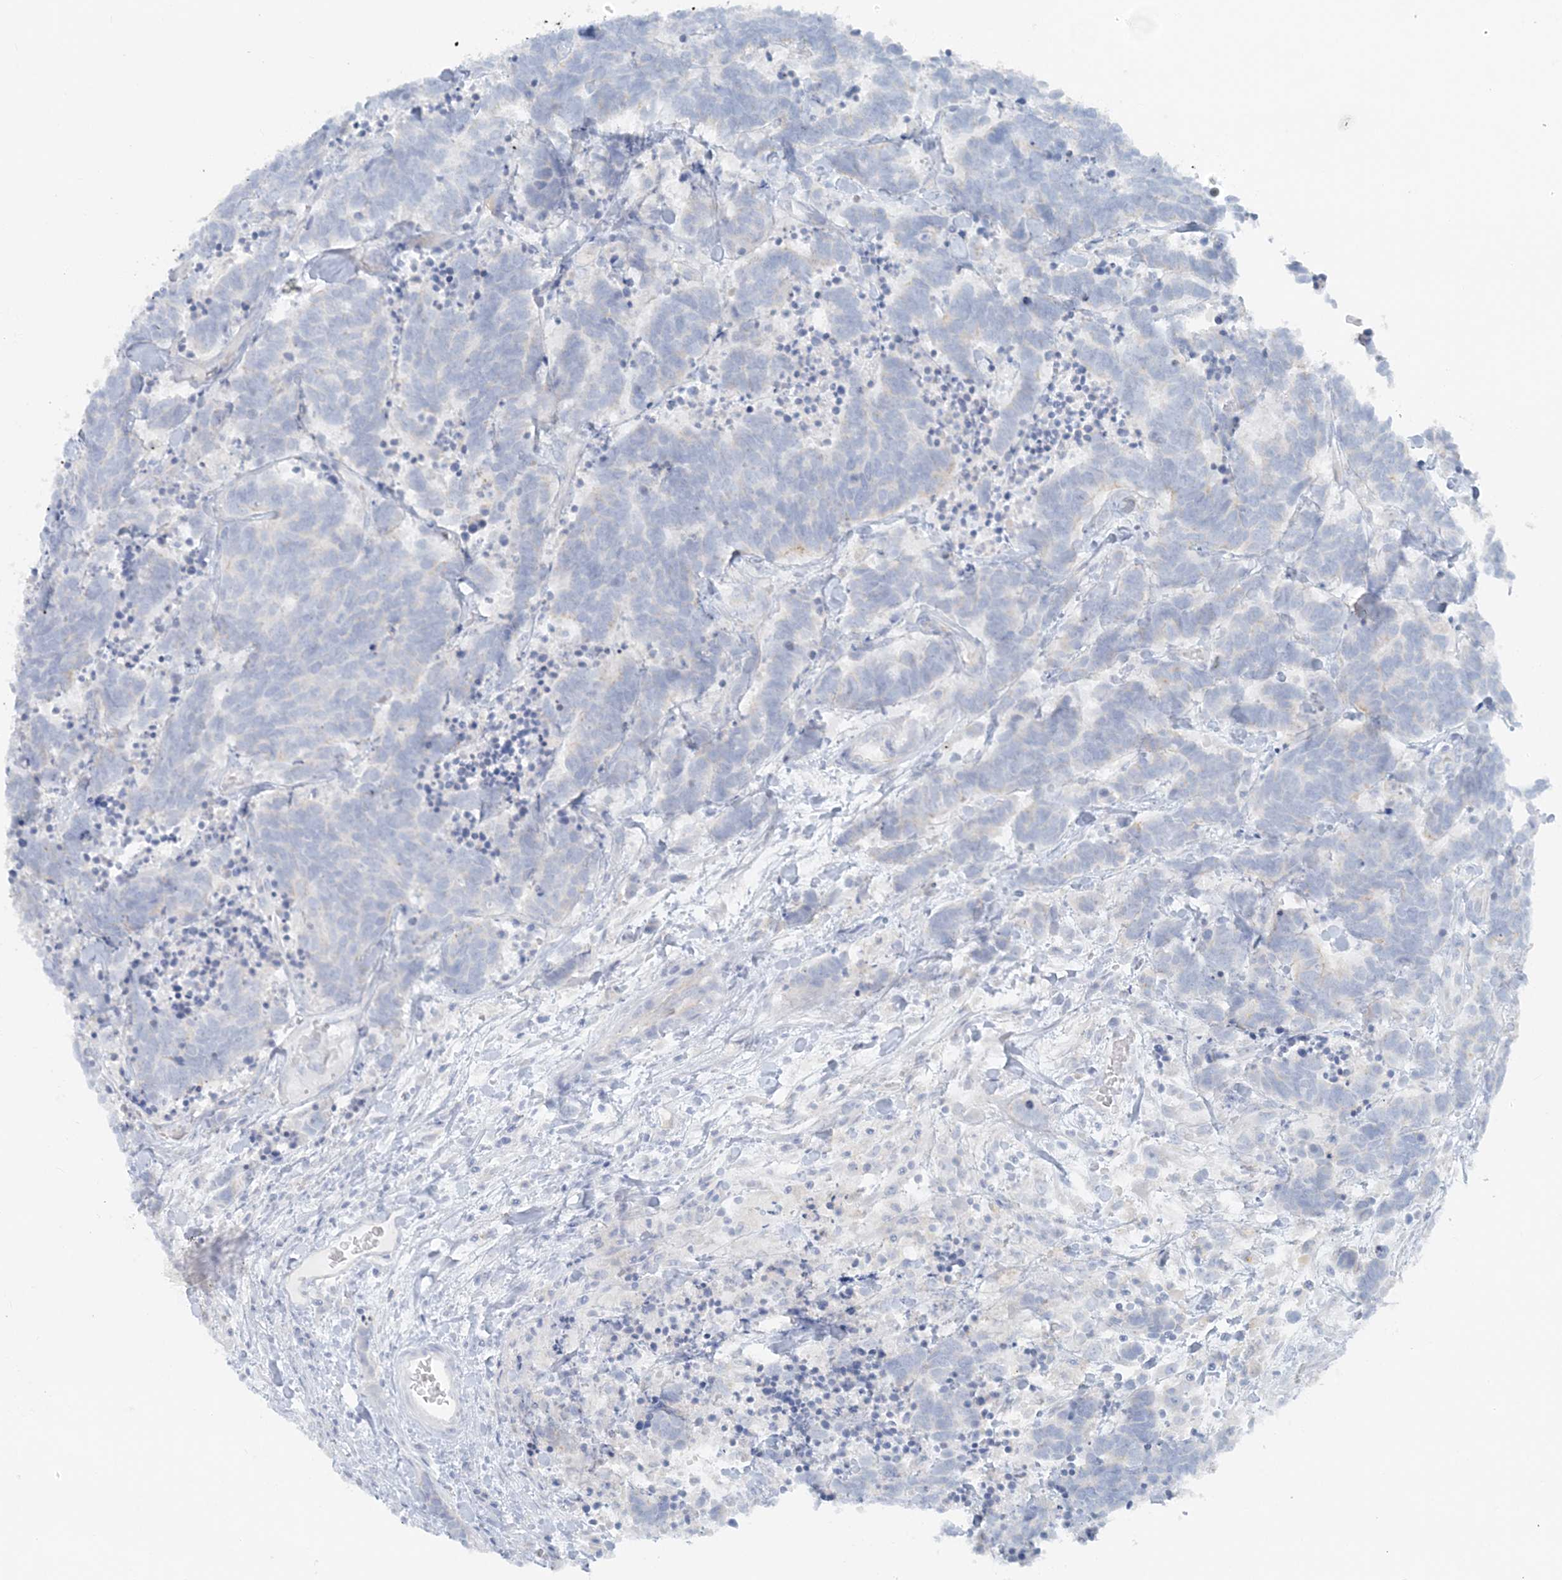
{"staining": {"intensity": "negative", "quantity": "none", "location": "none"}, "tissue": "carcinoid", "cell_type": "Tumor cells", "image_type": "cancer", "snomed": [{"axis": "morphology", "description": "Carcinoma, NOS"}, {"axis": "morphology", "description": "Carcinoid, malignant, NOS"}, {"axis": "topography", "description": "Urinary bladder"}], "caption": "Immunohistochemistry micrograph of human carcinoid stained for a protein (brown), which reveals no expression in tumor cells.", "gene": "ATP11A", "patient": {"sex": "male", "age": 57}}